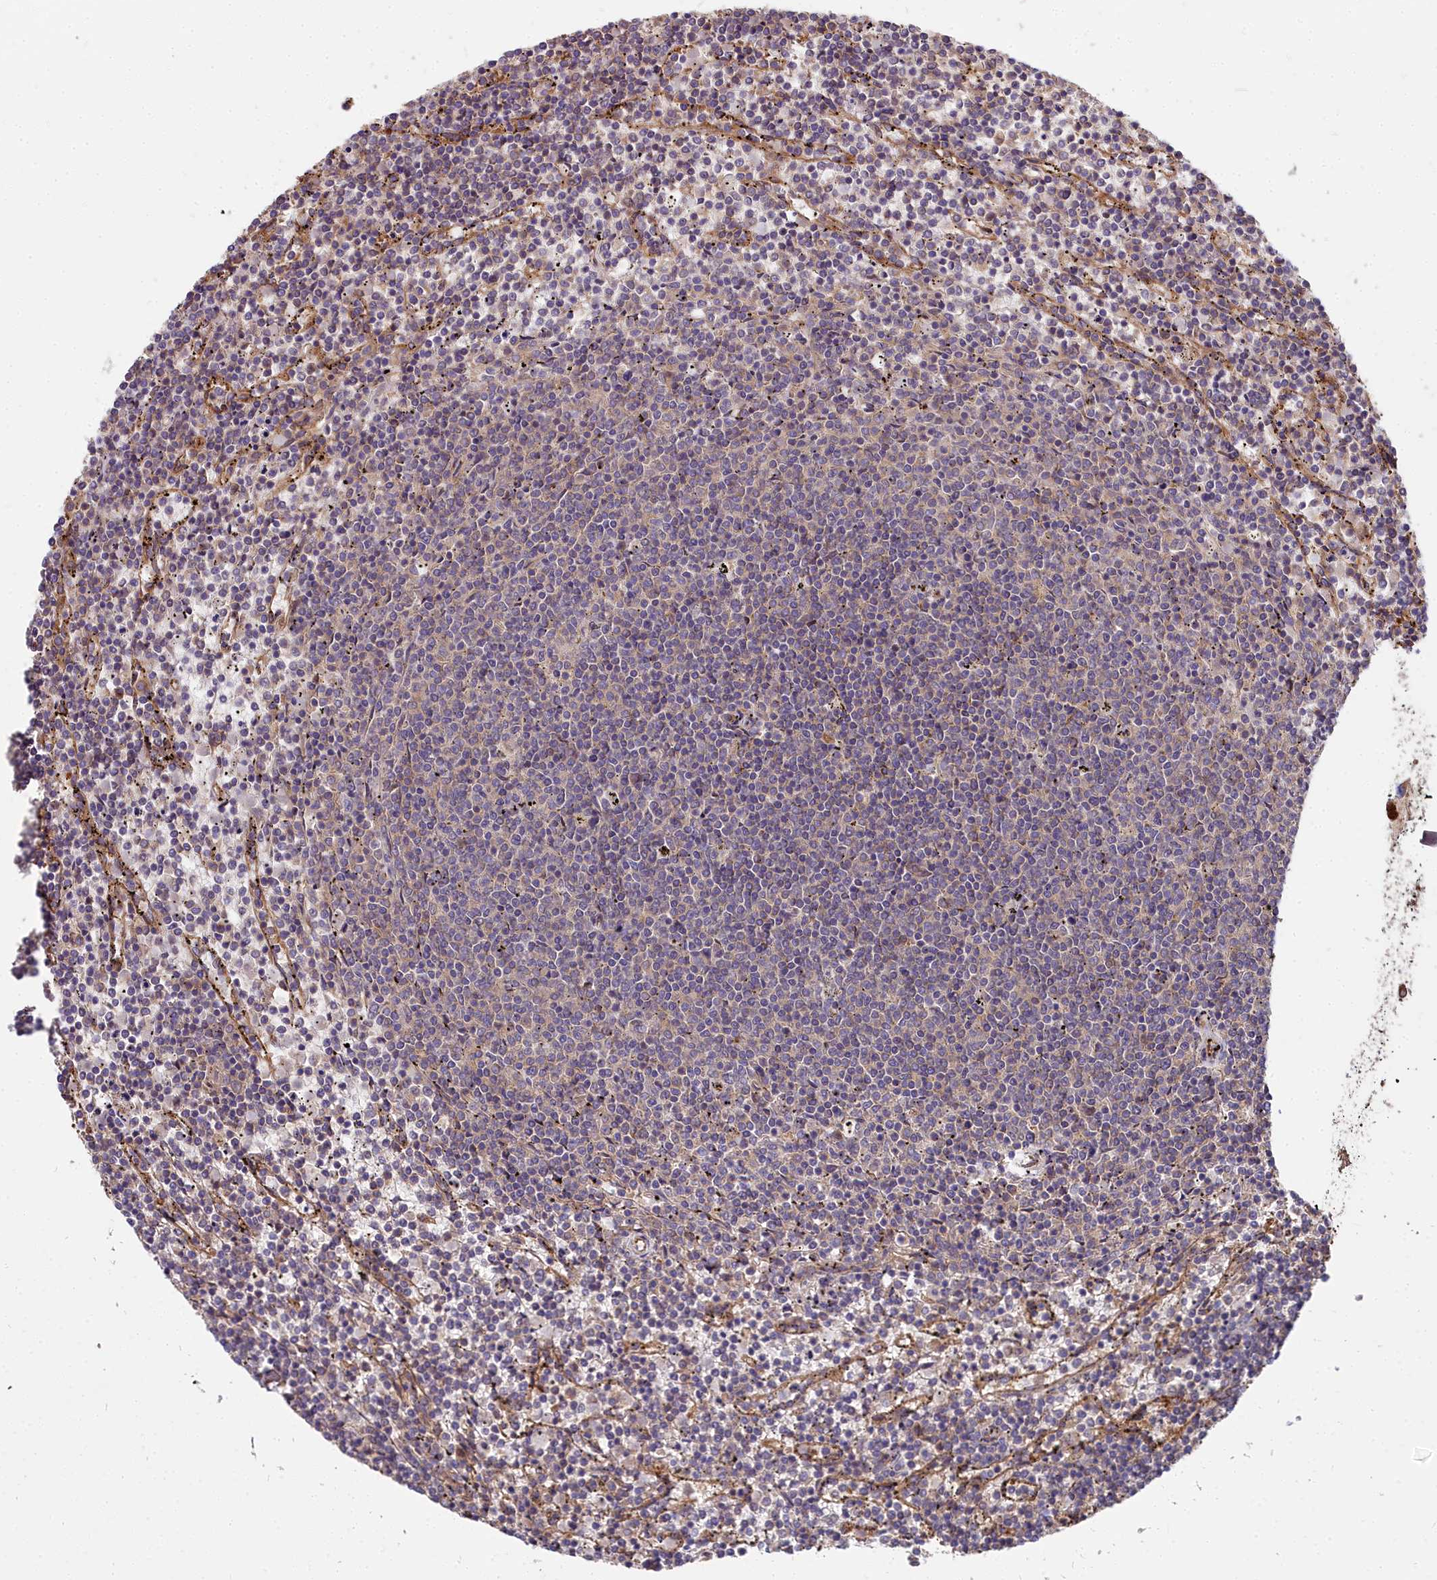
{"staining": {"intensity": "negative", "quantity": "none", "location": "none"}, "tissue": "lymphoma", "cell_type": "Tumor cells", "image_type": "cancer", "snomed": [{"axis": "morphology", "description": "Malignant lymphoma, non-Hodgkin's type, Low grade"}, {"axis": "topography", "description": "Spleen"}], "caption": "This histopathology image is of low-grade malignant lymphoma, non-Hodgkin's type stained with IHC to label a protein in brown with the nuclei are counter-stained blue. There is no staining in tumor cells.", "gene": "DCTN3", "patient": {"sex": "female", "age": 50}}